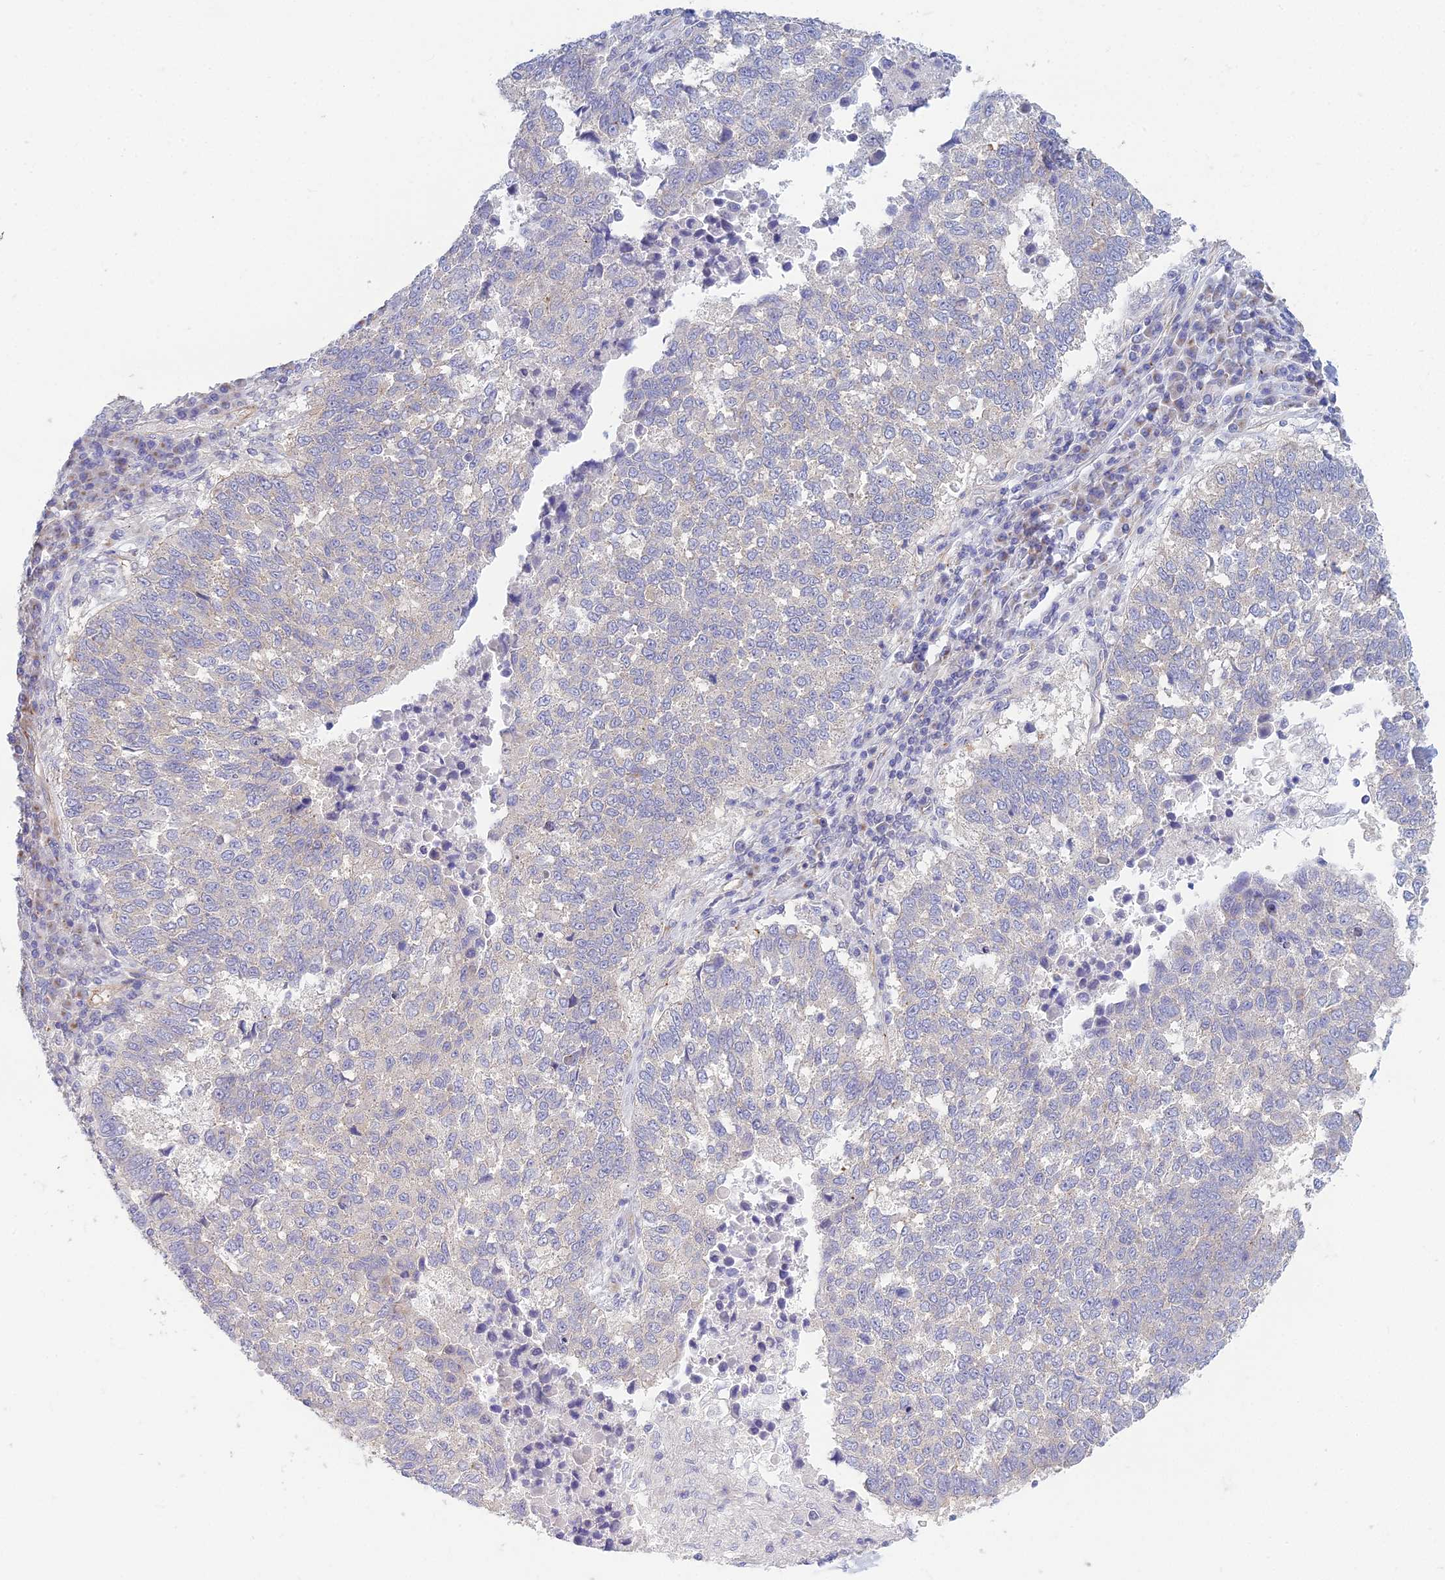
{"staining": {"intensity": "negative", "quantity": "none", "location": "none"}, "tissue": "lung cancer", "cell_type": "Tumor cells", "image_type": "cancer", "snomed": [{"axis": "morphology", "description": "Squamous cell carcinoma, NOS"}, {"axis": "topography", "description": "Lung"}], "caption": "Squamous cell carcinoma (lung) was stained to show a protein in brown. There is no significant positivity in tumor cells.", "gene": "ZNF564", "patient": {"sex": "male", "age": 73}}